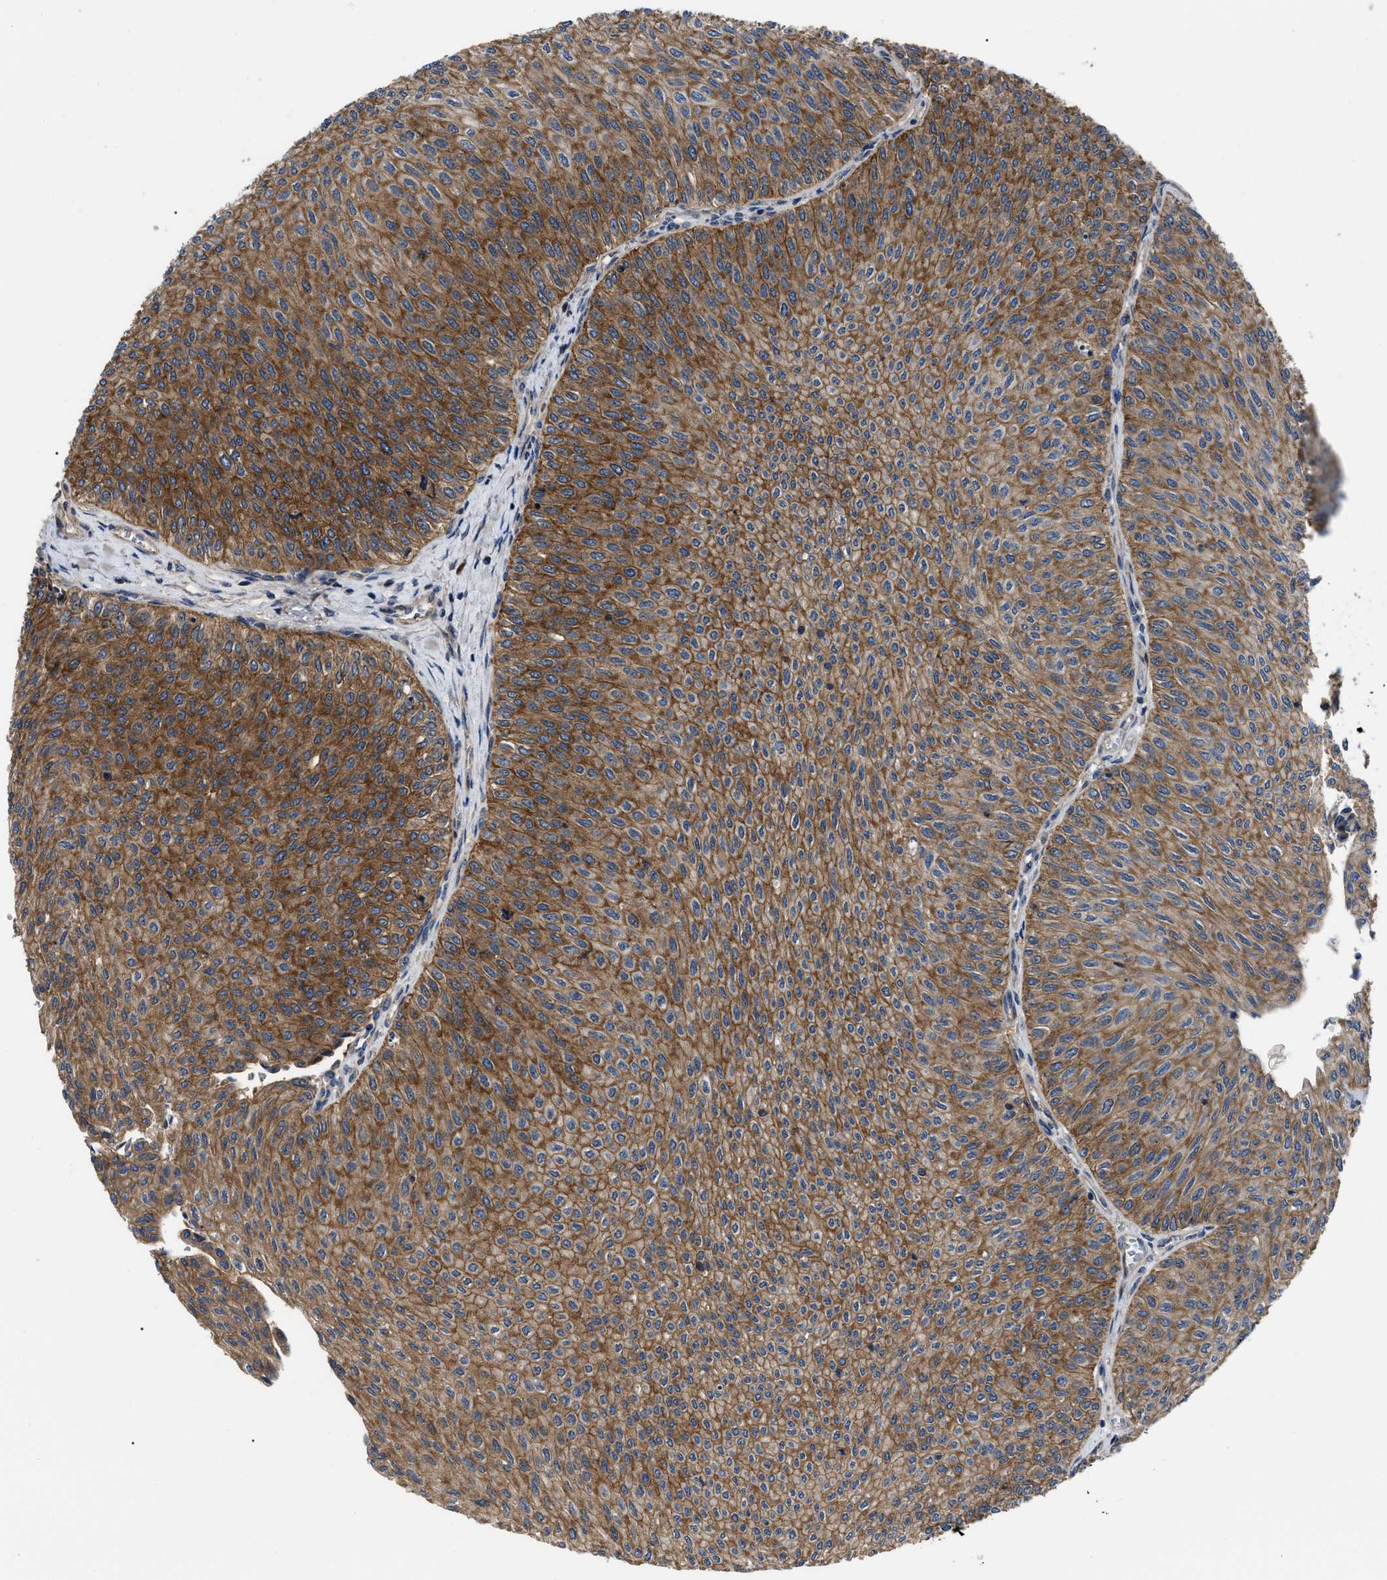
{"staining": {"intensity": "strong", "quantity": ">75%", "location": "cytoplasmic/membranous"}, "tissue": "urothelial cancer", "cell_type": "Tumor cells", "image_type": "cancer", "snomed": [{"axis": "morphology", "description": "Urothelial carcinoma, Low grade"}, {"axis": "topography", "description": "Urinary bladder"}], "caption": "Immunohistochemistry staining of low-grade urothelial carcinoma, which reveals high levels of strong cytoplasmic/membranous staining in about >75% of tumor cells indicating strong cytoplasmic/membranous protein positivity. The staining was performed using DAB (3,3'-diaminobenzidine) (brown) for protein detection and nuclei were counterstained in hematoxylin (blue).", "gene": "PPWD1", "patient": {"sex": "male", "age": 78}}